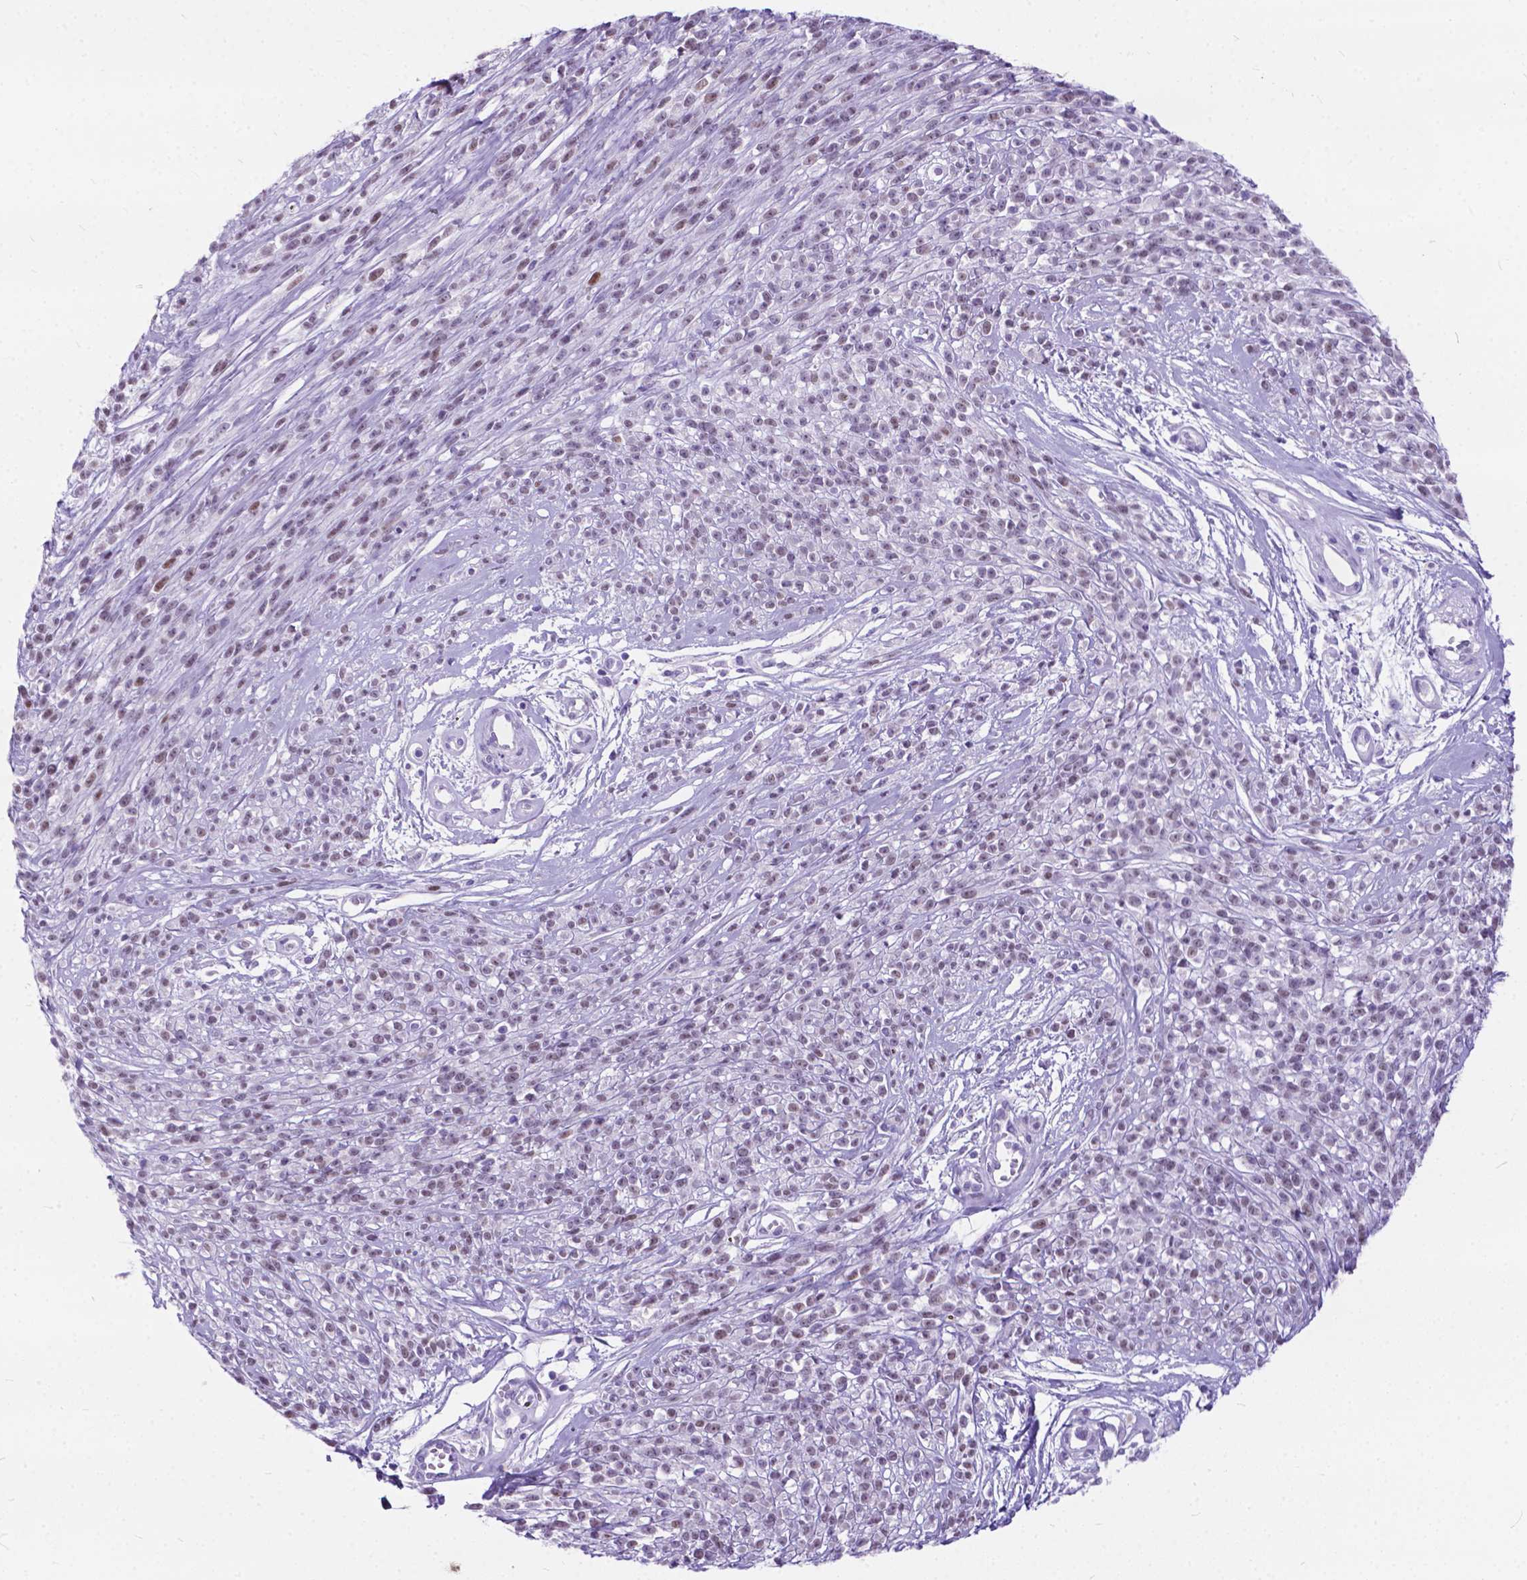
{"staining": {"intensity": "weak", "quantity": "25%-75%", "location": "nuclear"}, "tissue": "melanoma", "cell_type": "Tumor cells", "image_type": "cancer", "snomed": [{"axis": "morphology", "description": "Malignant melanoma, NOS"}, {"axis": "topography", "description": "Skin"}, {"axis": "topography", "description": "Skin of trunk"}], "caption": "Brown immunohistochemical staining in human malignant melanoma demonstrates weak nuclear expression in about 25%-75% of tumor cells.", "gene": "BSND", "patient": {"sex": "male", "age": 74}}